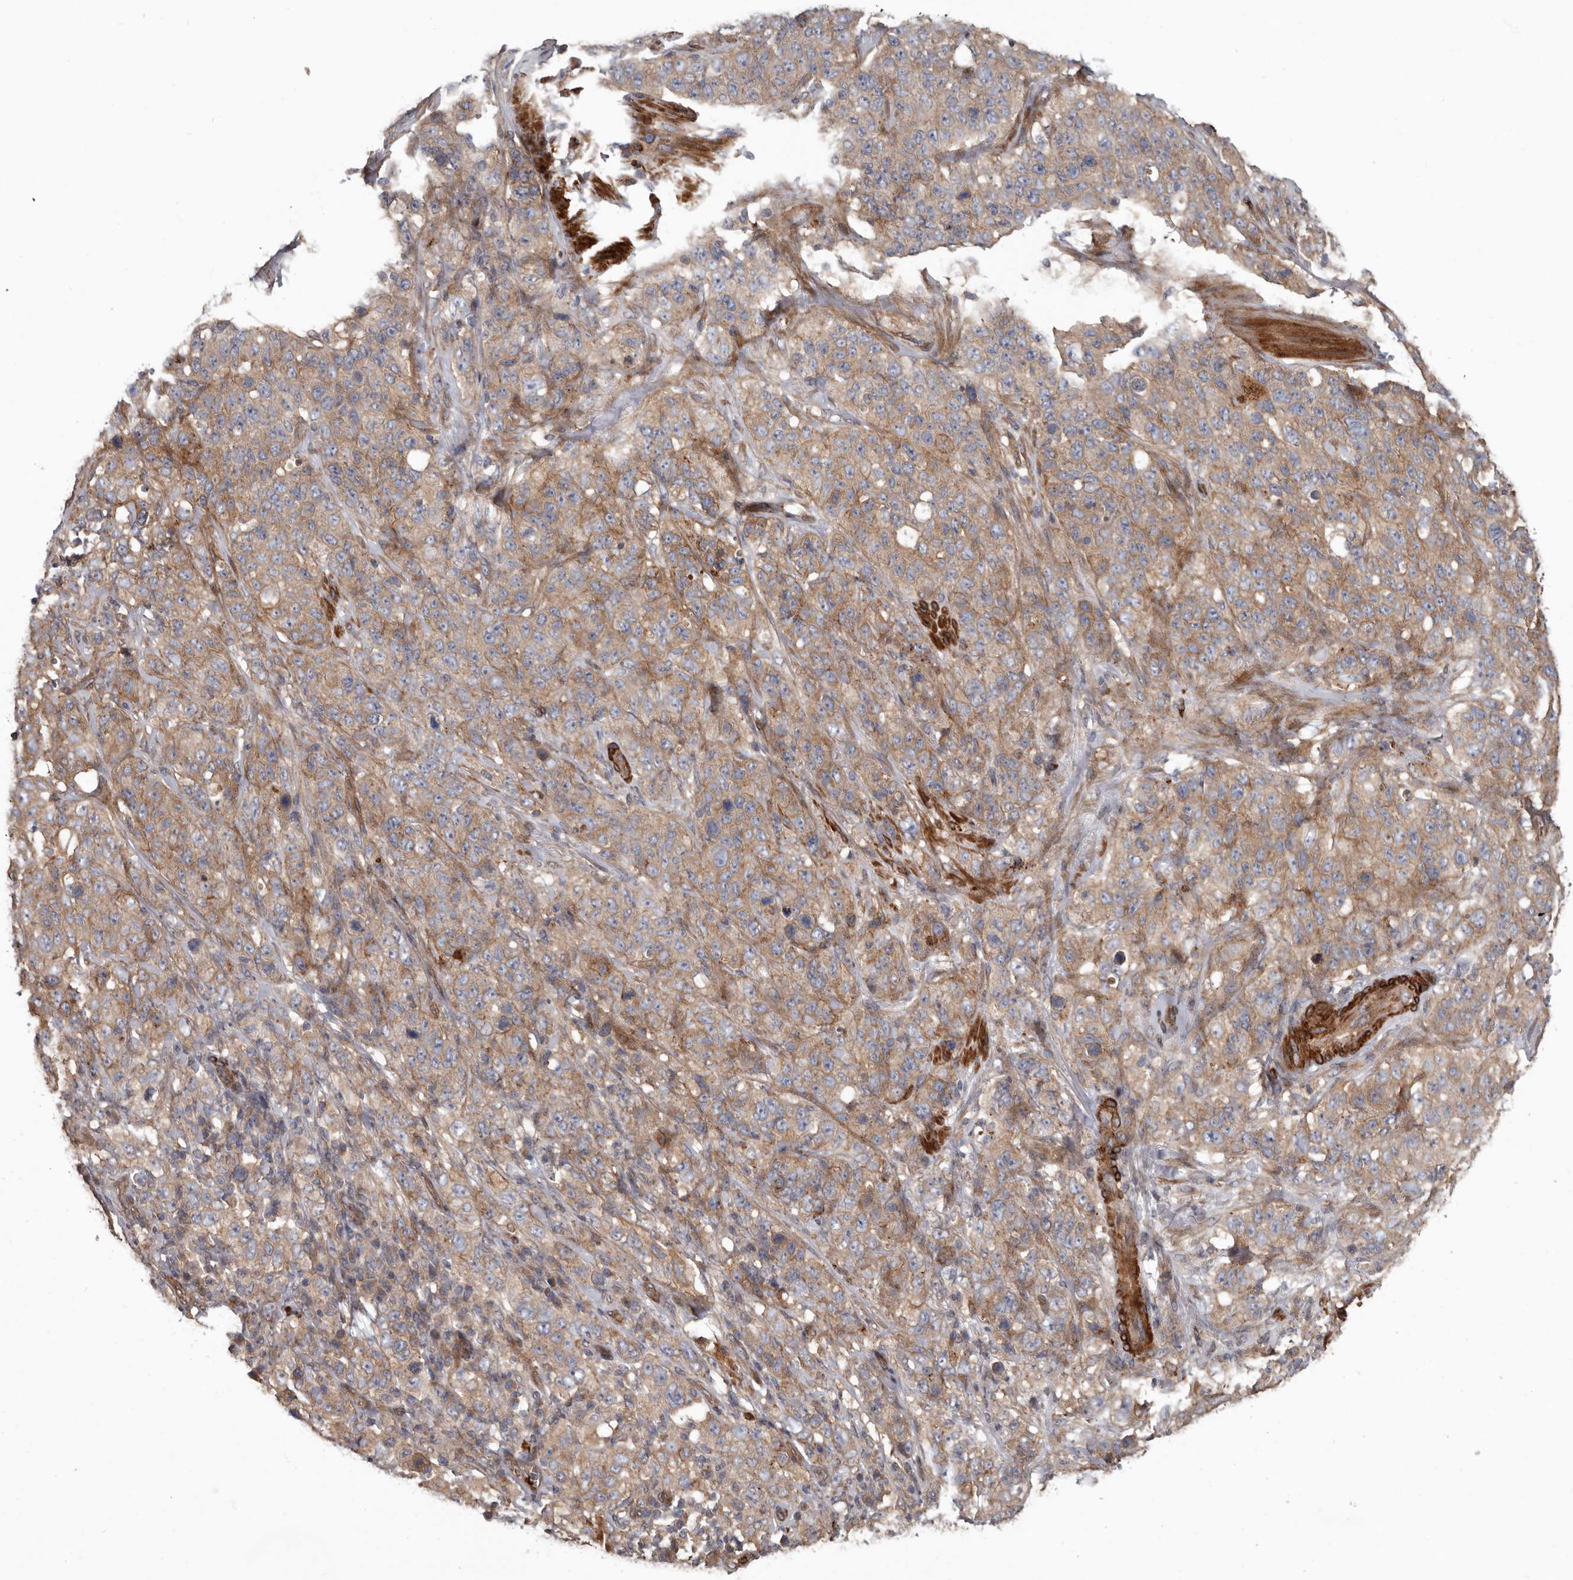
{"staining": {"intensity": "weak", "quantity": ">75%", "location": "cytoplasmic/membranous"}, "tissue": "stomach cancer", "cell_type": "Tumor cells", "image_type": "cancer", "snomed": [{"axis": "morphology", "description": "Adenocarcinoma, NOS"}, {"axis": "topography", "description": "Stomach"}], "caption": "This image demonstrates stomach cancer (adenocarcinoma) stained with immunohistochemistry to label a protein in brown. The cytoplasmic/membranous of tumor cells show weak positivity for the protein. Nuclei are counter-stained blue.", "gene": "ARHGEF5", "patient": {"sex": "male", "age": 48}}